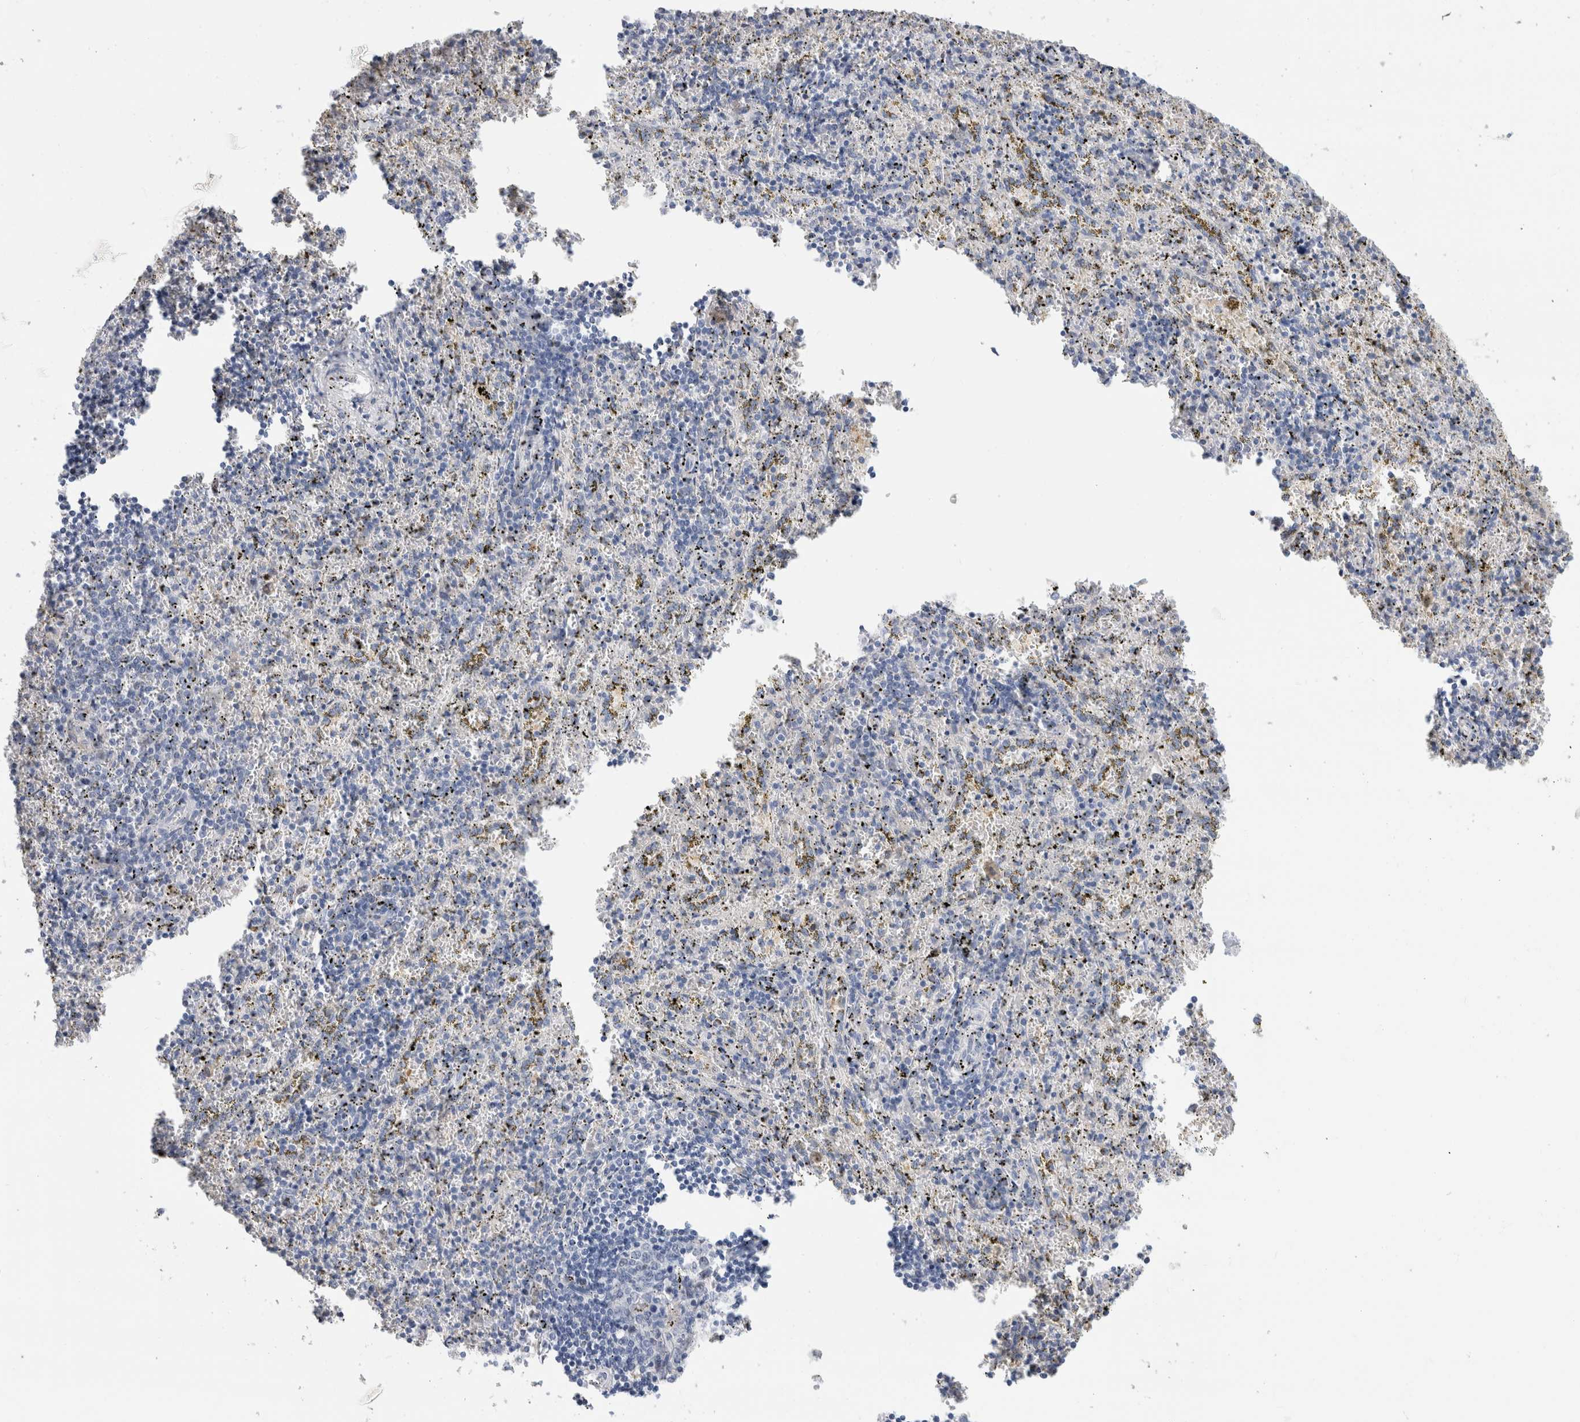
{"staining": {"intensity": "negative", "quantity": "none", "location": "none"}, "tissue": "spleen", "cell_type": "Cells in red pulp", "image_type": "normal", "snomed": [{"axis": "morphology", "description": "Normal tissue, NOS"}, {"axis": "topography", "description": "Spleen"}], "caption": "Immunohistochemistry (IHC) image of benign spleen: spleen stained with DAB displays no significant protein expression in cells in red pulp.", "gene": "SCGB1A1", "patient": {"sex": "male", "age": 11}}